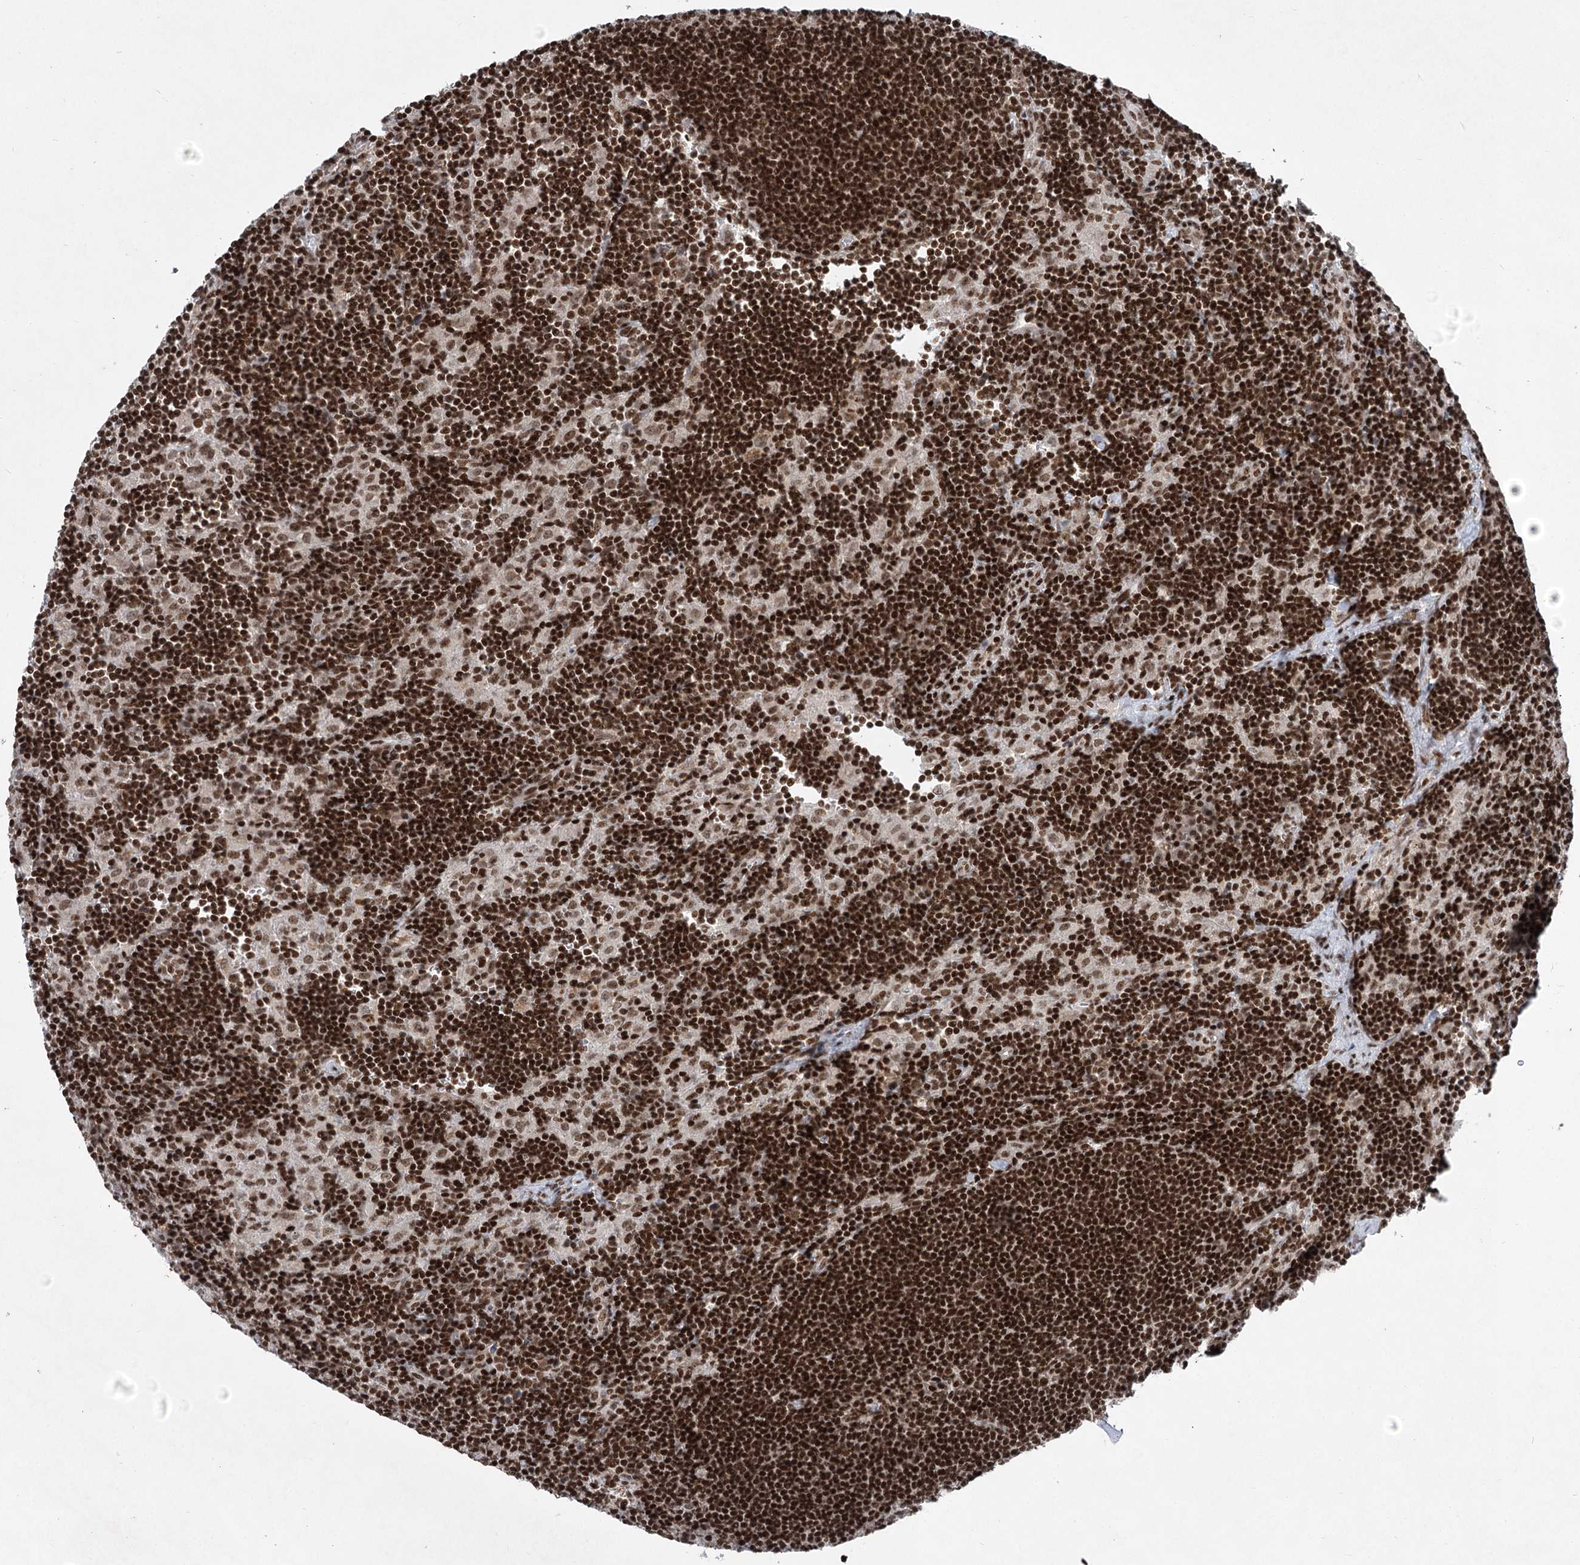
{"staining": {"intensity": "strong", "quantity": ">75%", "location": "nuclear"}, "tissue": "lymph node", "cell_type": "Germinal center cells", "image_type": "normal", "snomed": [{"axis": "morphology", "description": "Normal tissue, NOS"}, {"axis": "topography", "description": "Lymph node"}], "caption": "Human lymph node stained for a protein (brown) displays strong nuclear positive positivity in approximately >75% of germinal center cells.", "gene": "CGGBP1", "patient": {"sex": "male", "age": 24}}